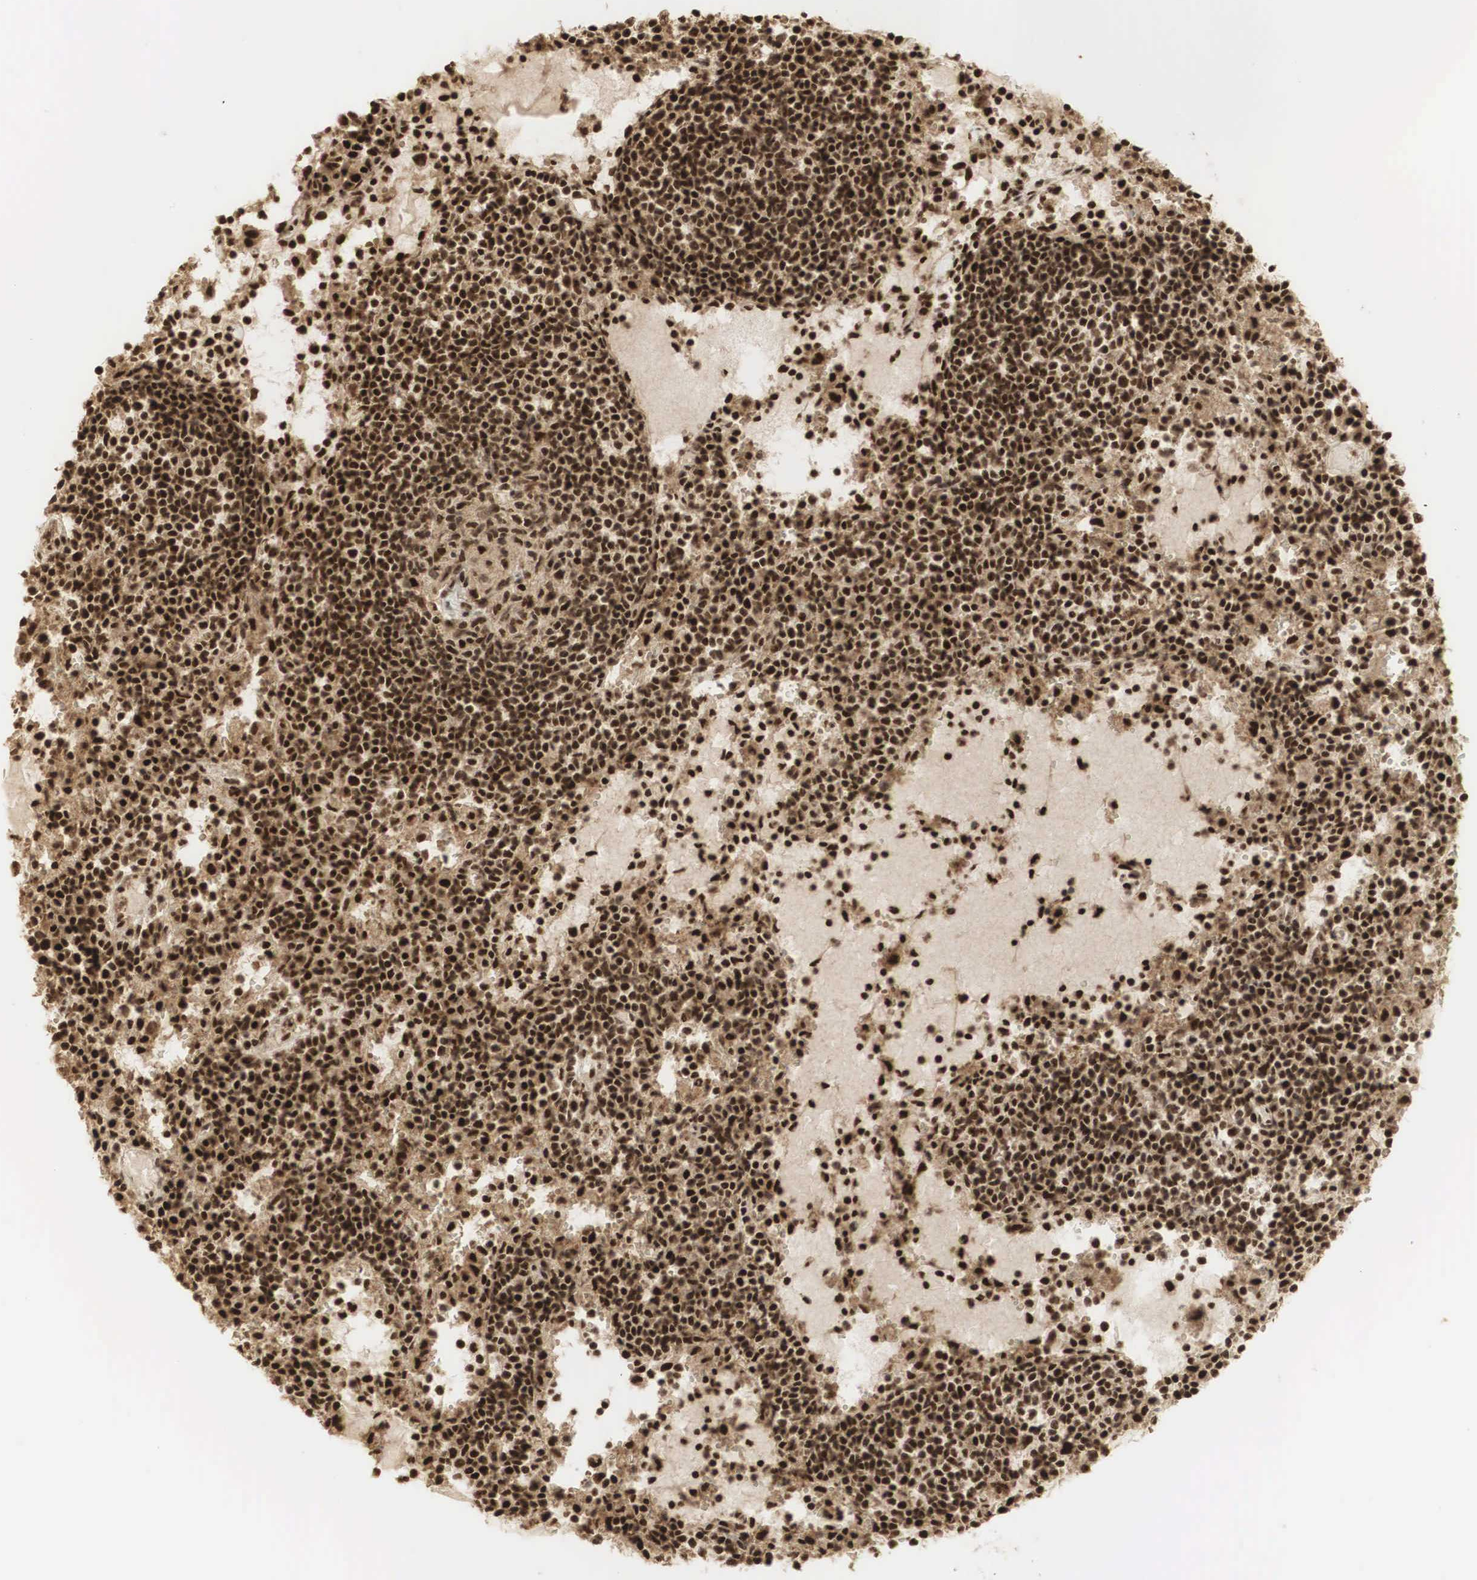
{"staining": {"intensity": "strong", "quantity": "25%-75%", "location": "cytoplasmic/membranous,nuclear"}, "tissue": "lymph node", "cell_type": "Germinal center cells", "image_type": "normal", "snomed": [{"axis": "morphology", "description": "Normal tissue, NOS"}, {"axis": "topography", "description": "Lymph node"}], "caption": "Germinal center cells show high levels of strong cytoplasmic/membranous,nuclear positivity in about 25%-75% of cells in benign human lymph node.", "gene": "RNF113A", "patient": {"sex": "female", "age": 55}}